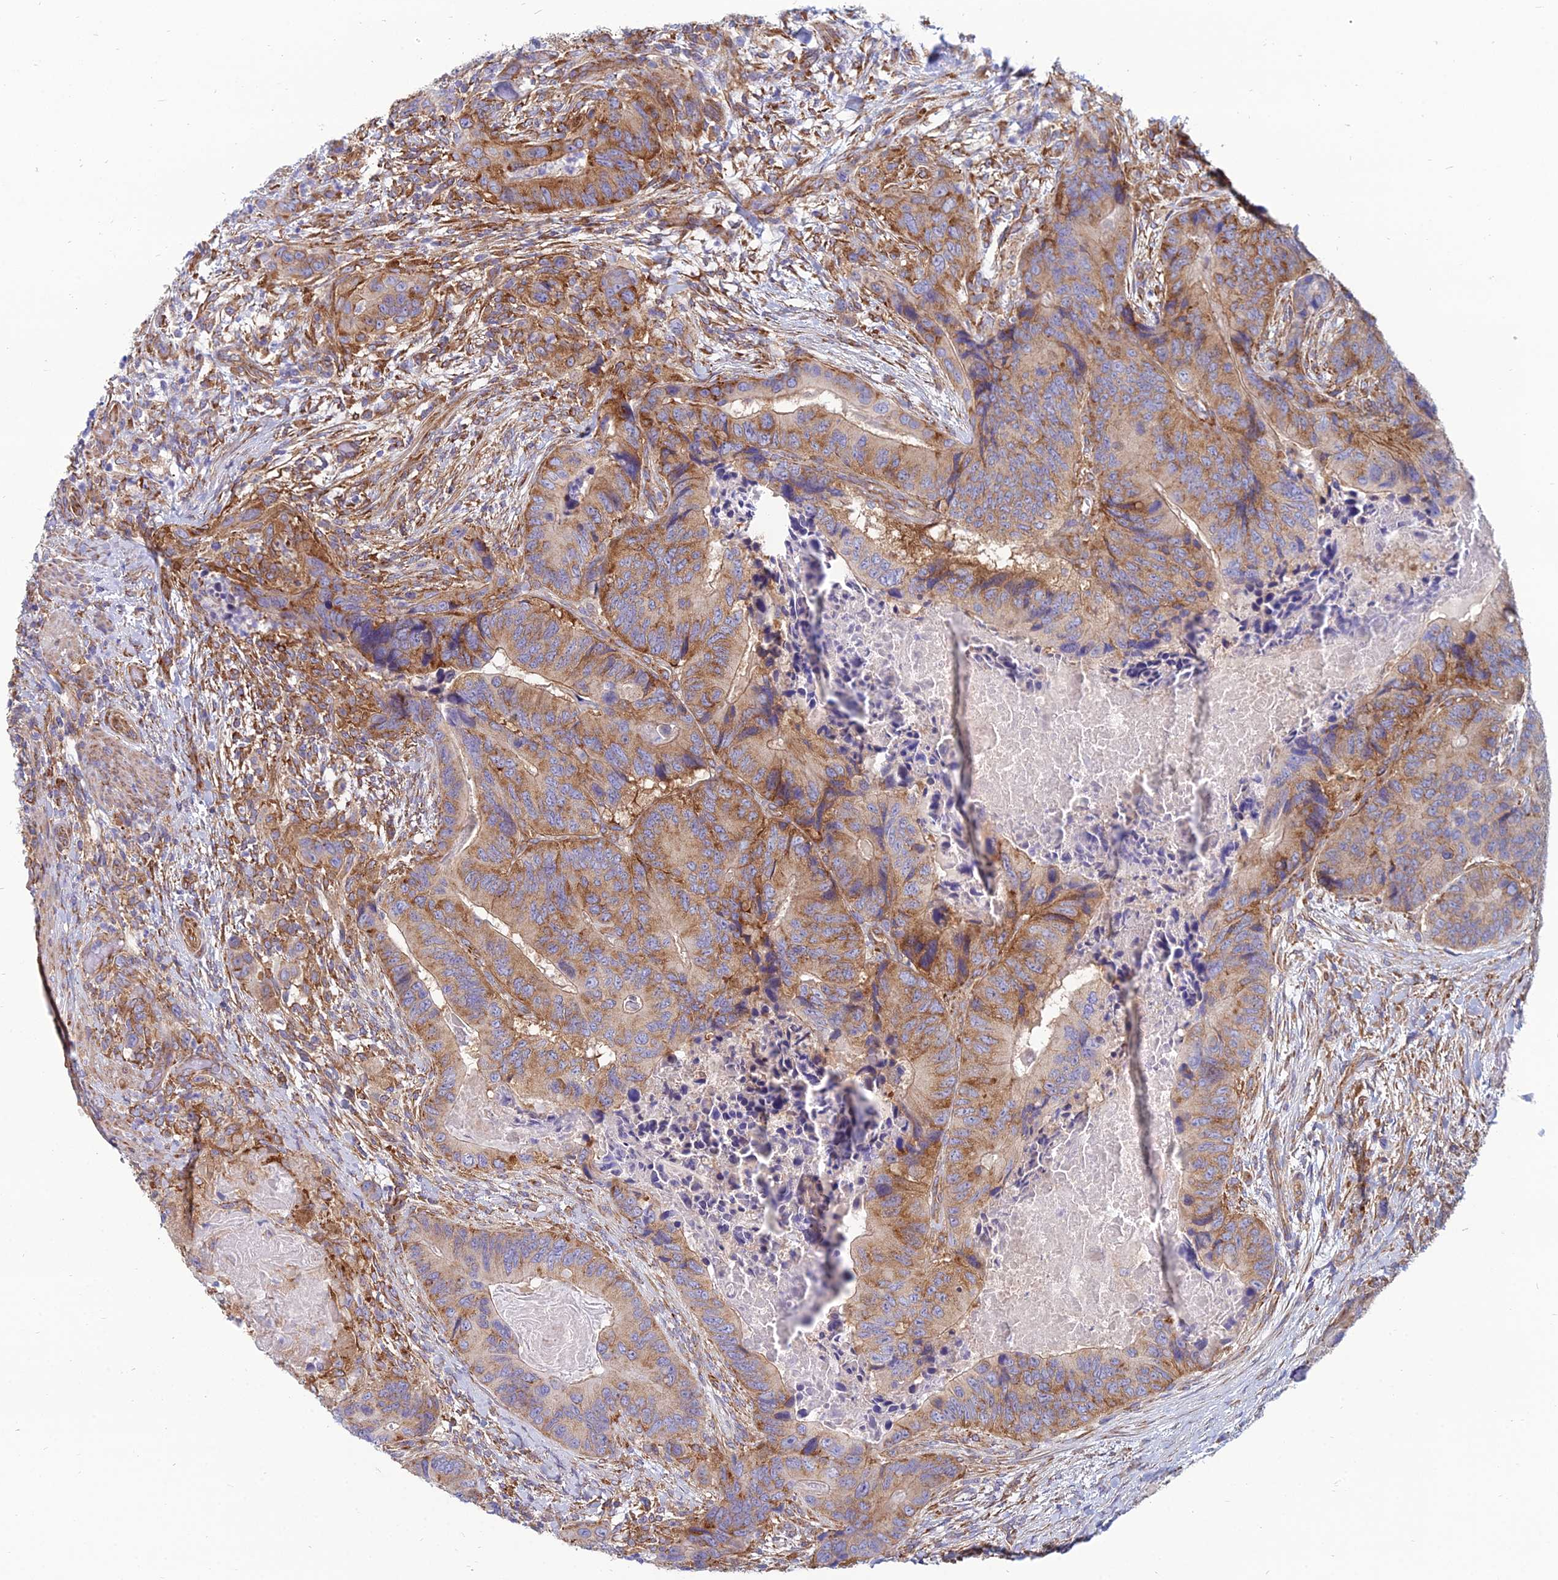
{"staining": {"intensity": "moderate", "quantity": ">75%", "location": "cytoplasmic/membranous"}, "tissue": "colorectal cancer", "cell_type": "Tumor cells", "image_type": "cancer", "snomed": [{"axis": "morphology", "description": "Adenocarcinoma, NOS"}, {"axis": "topography", "description": "Colon"}], "caption": "A brown stain highlights moderate cytoplasmic/membranous expression of a protein in colorectal cancer (adenocarcinoma) tumor cells.", "gene": "TXLNA", "patient": {"sex": "male", "age": 84}}